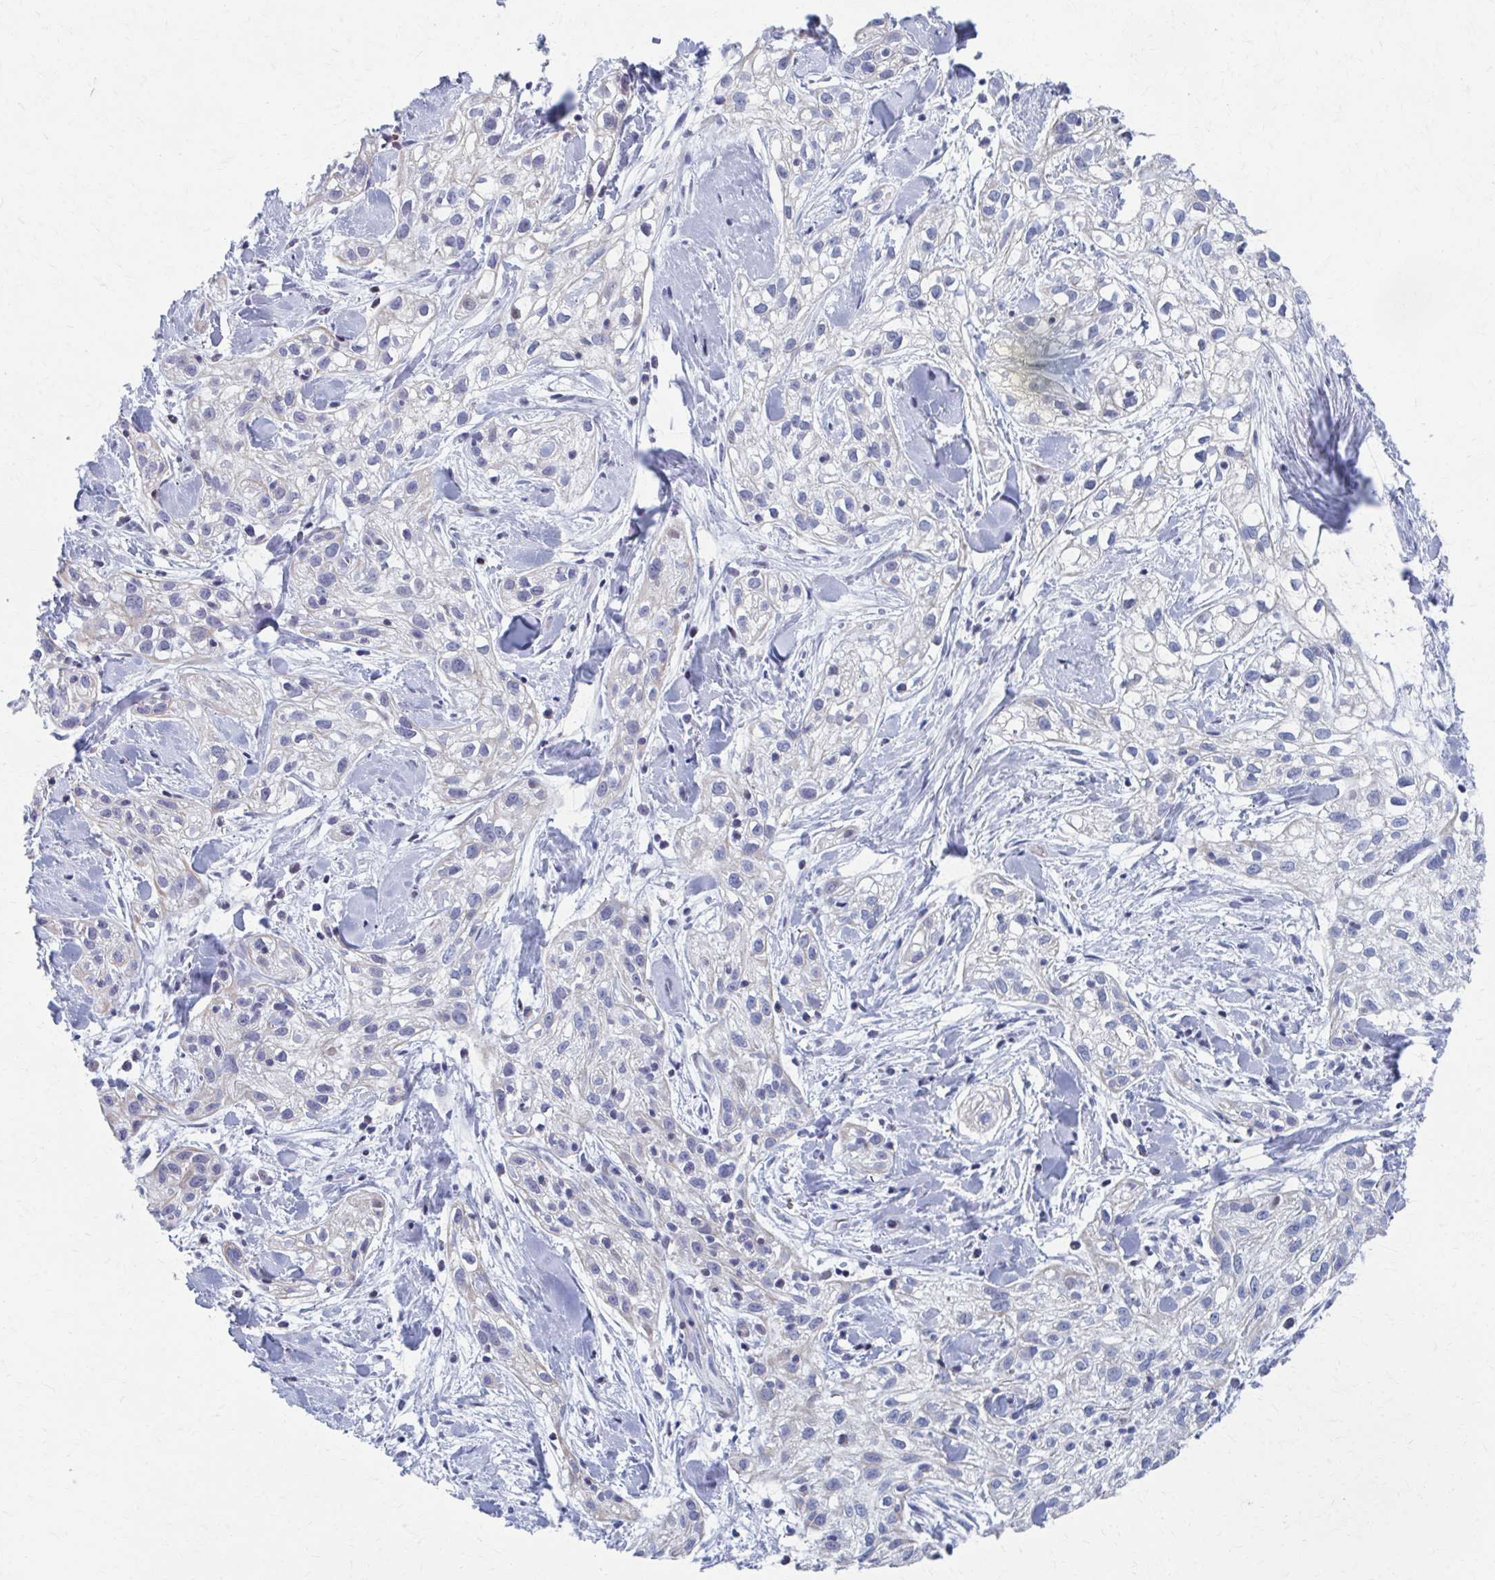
{"staining": {"intensity": "negative", "quantity": "none", "location": "none"}, "tissue": "skin cancer", "cell_type": "Tumor cells", "image_type": "cancer", "snomed": [{"axis": "morphology", "description": "Squamous cell carcinoma, NOS"}, {"axis": "topography", "description": "Skin"}], "caption": "An immunohistochemistry (IHC) image of skin squamous cell carcinoma is shown. There is no staining in tumor cells of skin squamous cell carcinoma.", "gene": "ABHD16B", "patient": {"sex": "male", "age": 82}}